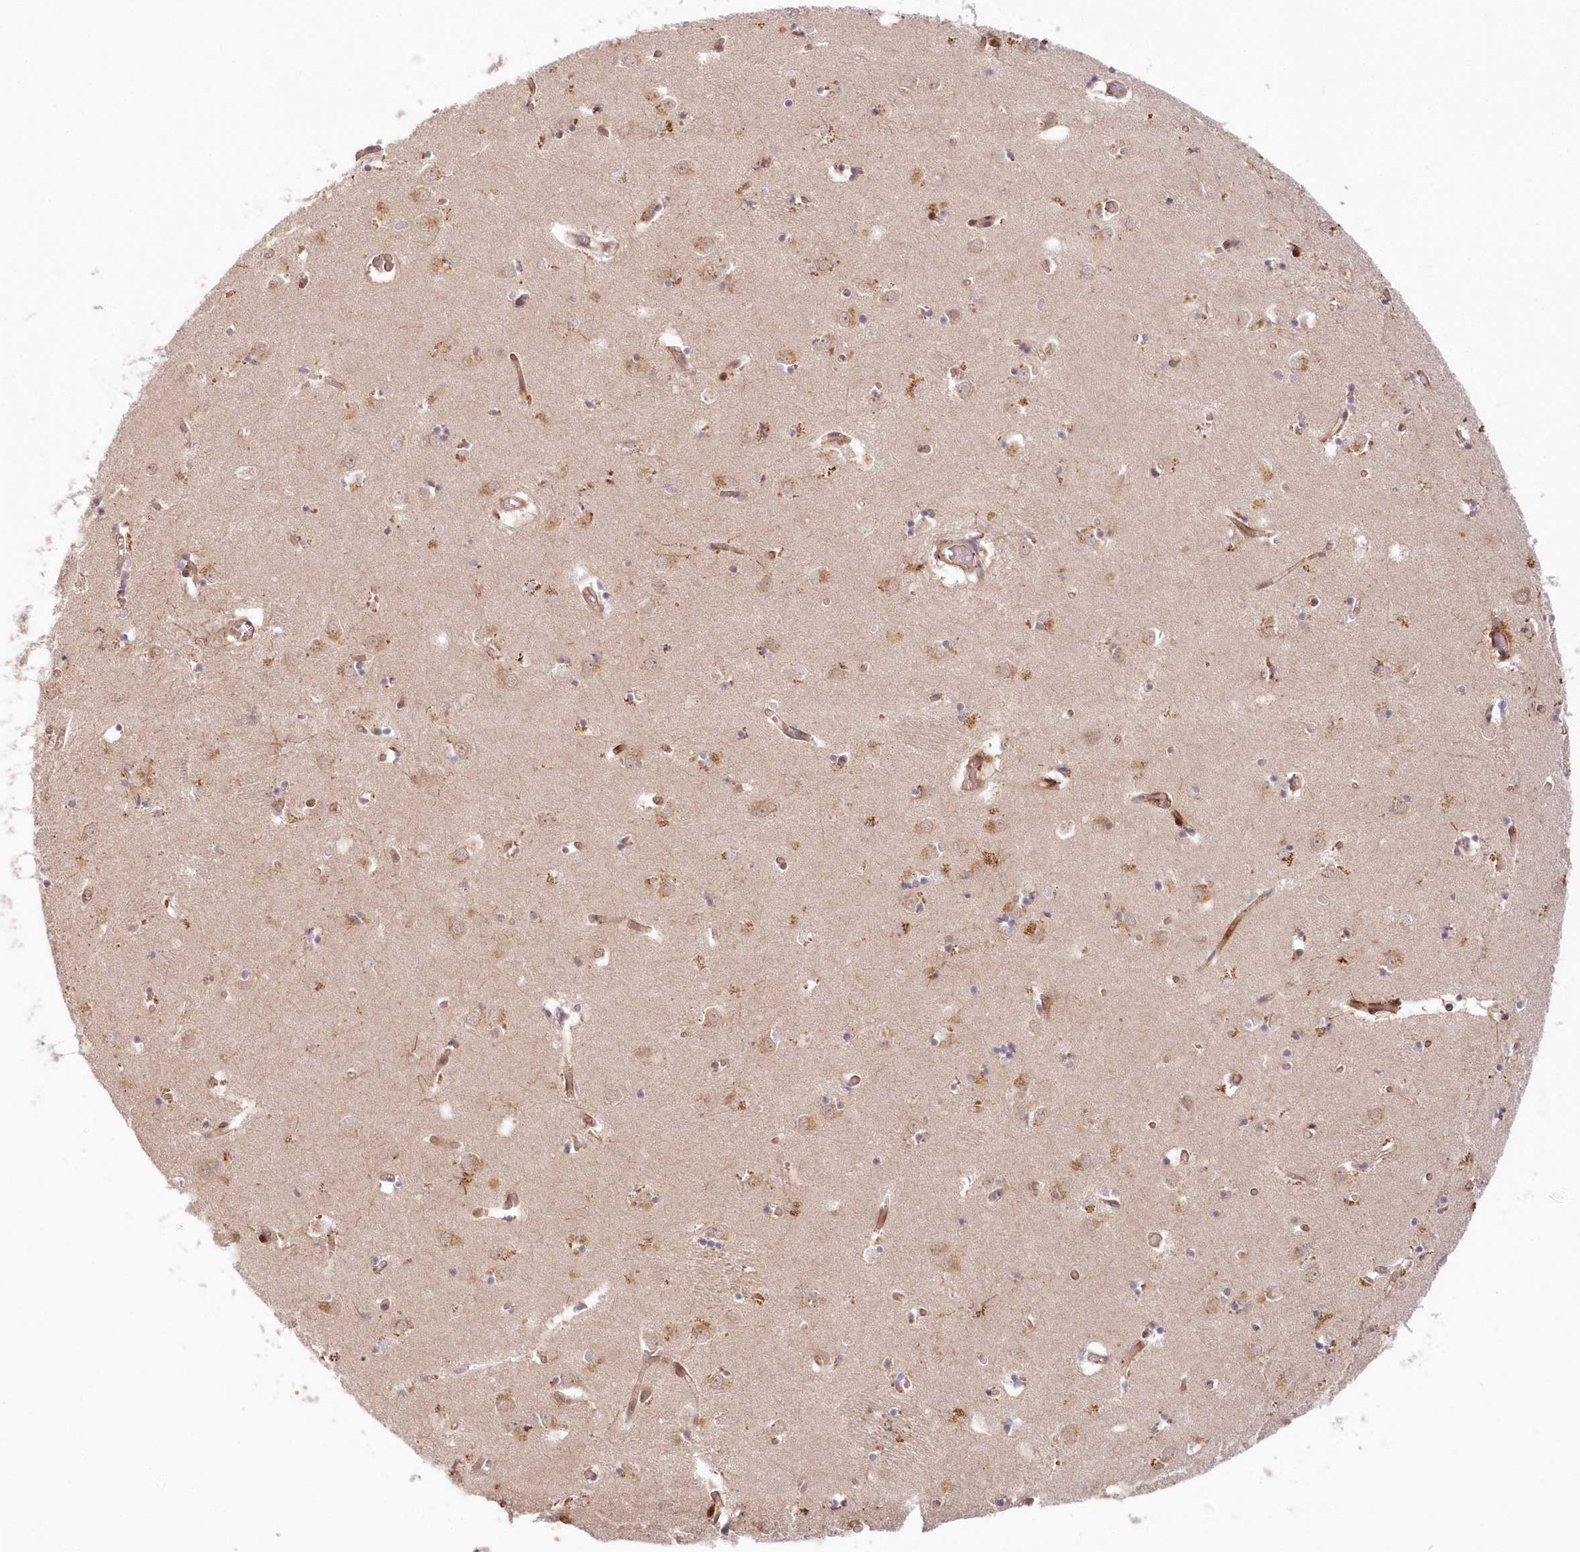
{"staining": {"intensity": "moderate", "quantity": "25%-75%", "location": "cytoplasmic/membranous,nuclear"}, "tissue": "caudate", "cell_type": "Glial cells", "image_type": "normal", "snomed": [{"axis": "morphology", "description": "Normal tissue, NOS"}, {"axis": "topography", "description": "Lateral ventricle wall"}], "caption": "Immunohistochemical staining of unremarkable human caudate displays moderate cytoplasmic/membranous,nuclear protein positivity in about 25%-75% of glial cells.", "gene": "UBTD2", "patient": {"sex": "male", "age": 70}}